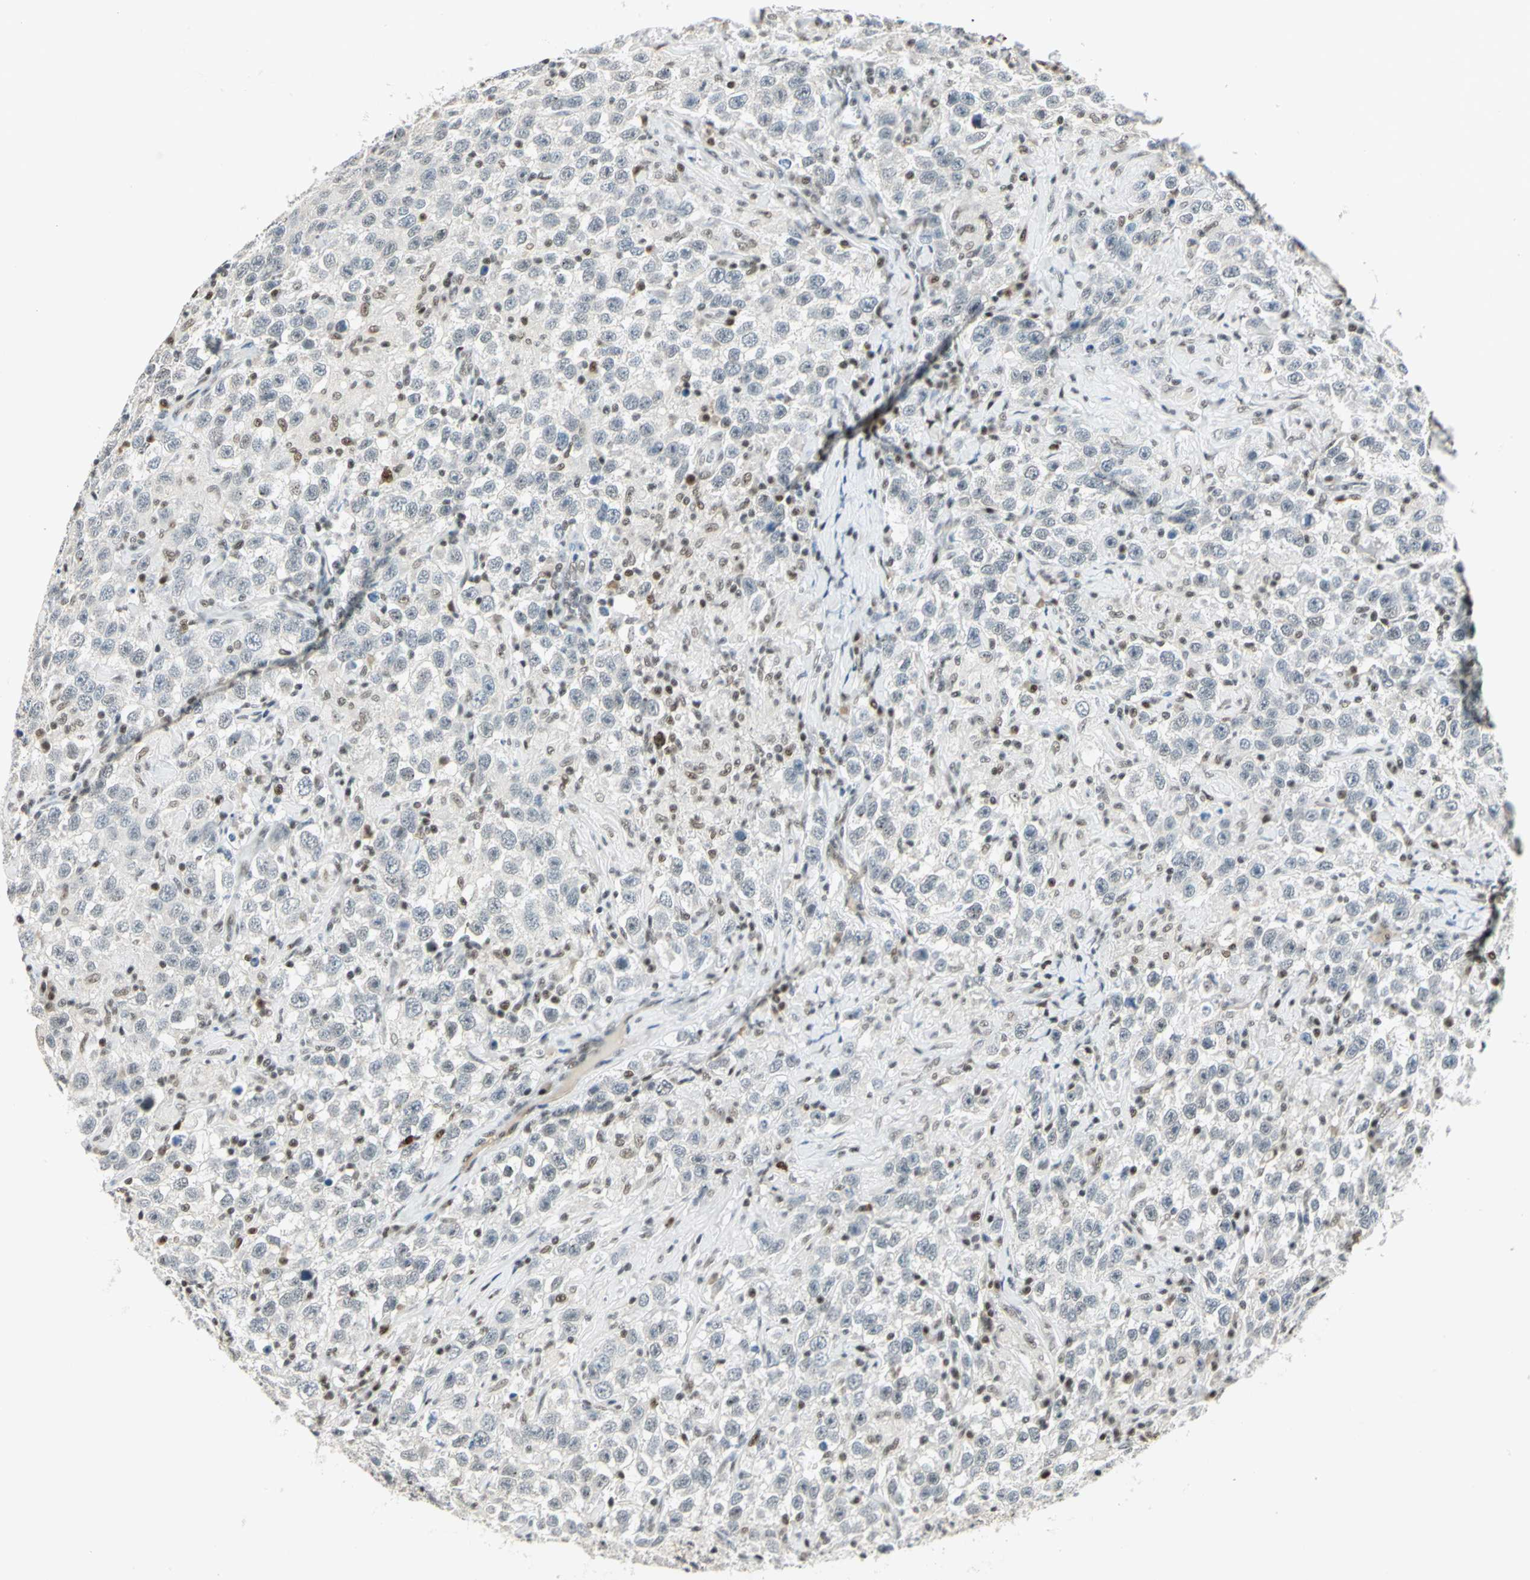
{"staining": {"intensity": "negative", "quantity": "none", "location": "none"}, "tissue": "testis cancer", "cell_type": "Tumor cells", "image_type": "cancer", "snomed": [{"axis": "morphology", "description": "Seminoma, NOS"}, {"axis": "topography", "description": "Testis"}], "caption": "DAB immunohistochemical staining of human testis cancer shows no significant expression in tumor cells.", "gene": "CCNT1", "patient": {"sex": "male", "age": 41}}